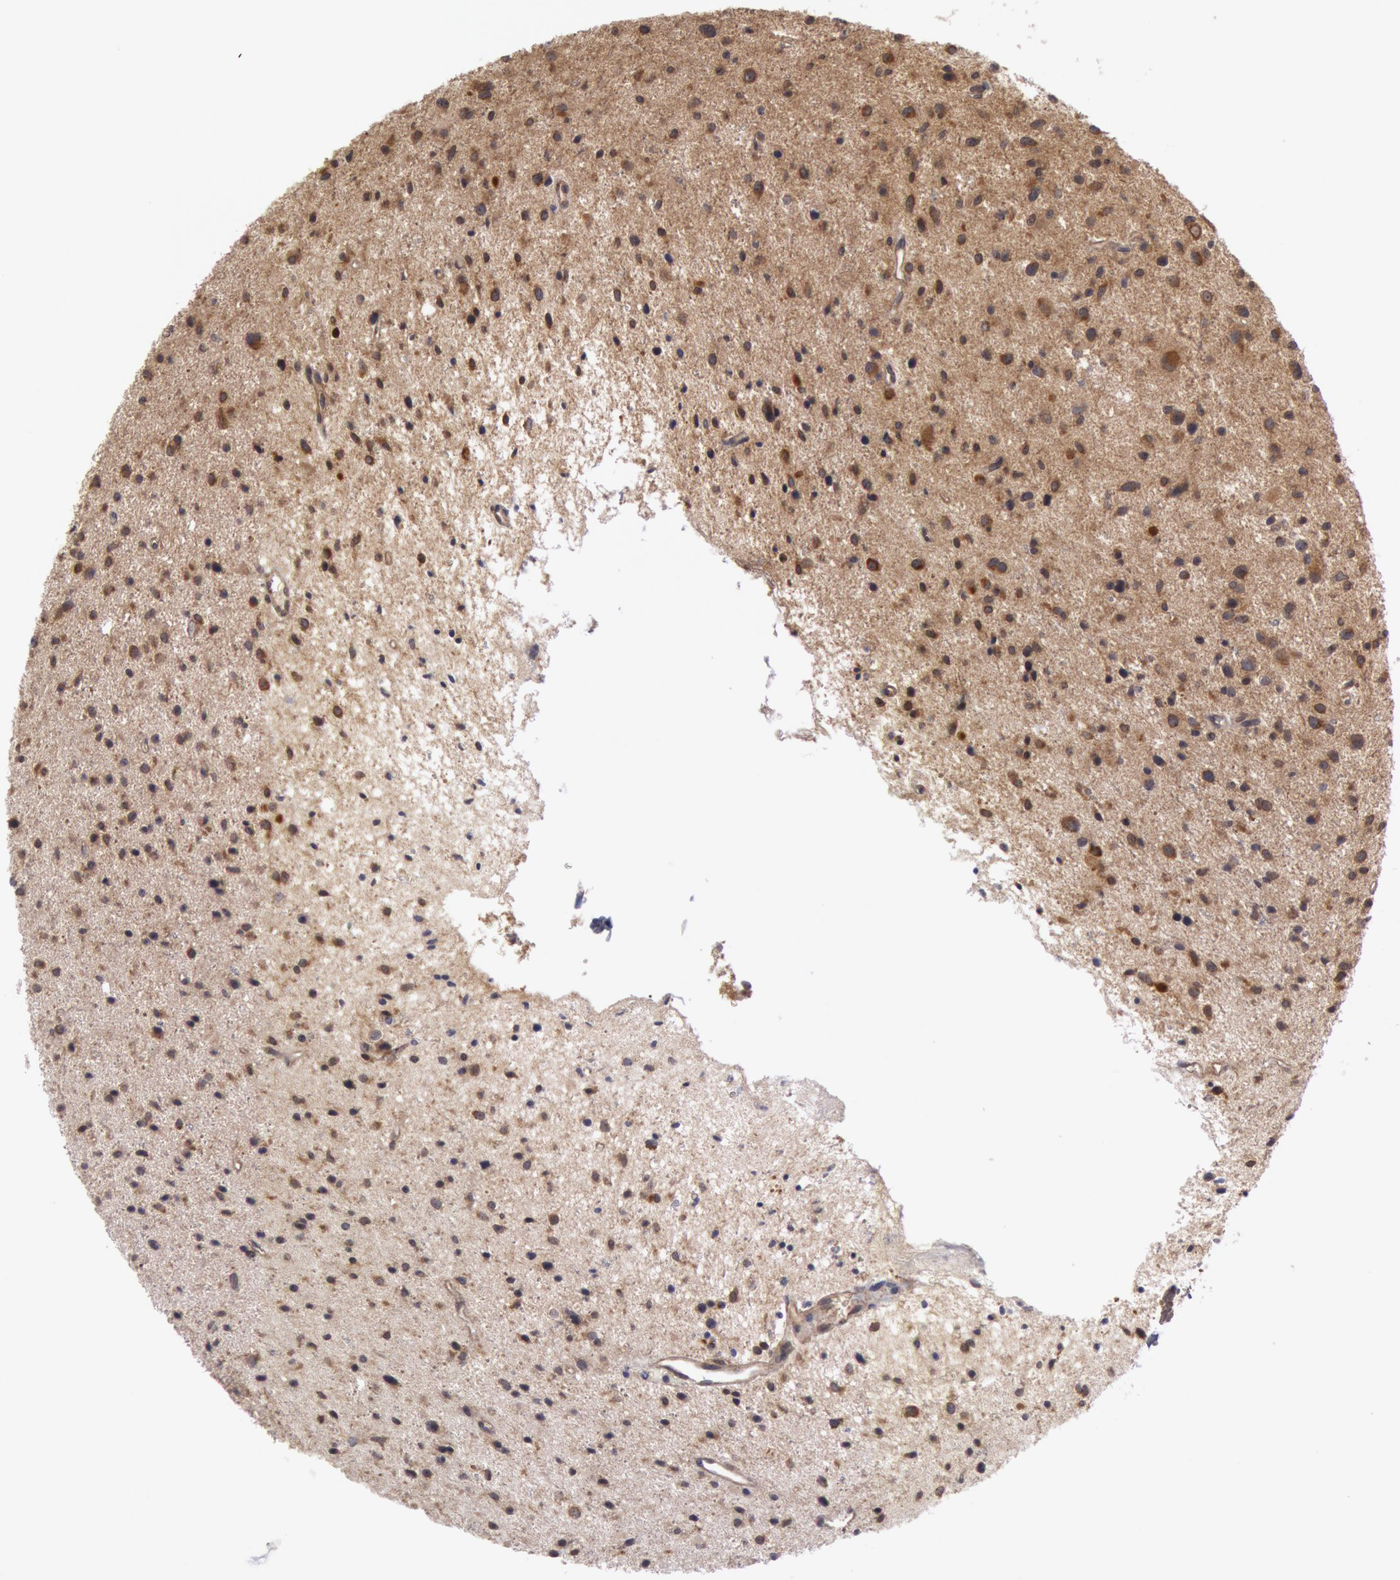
{"staining": {"intensity": "moderate", "quantity": "25%-75%", "location": "cytoplasmic/membranous"}, "tissue": "glioma", "cell_type": "Tumor cells", "image_type": "cancer", "snomed": [{"axis": "morphology", "description": "Glioma, malignant, Low grade"}, {"axis": "topography", "description": "Brain"}], "caption": "The histopathology image exhibits immunohistochemical staining of glioma. There is moderate cytoplasmic/membranous staining is present in about 25%-75% of tumor cells.", "gene": "BRAF", "patient": {"sex": "female", "age": 46}}